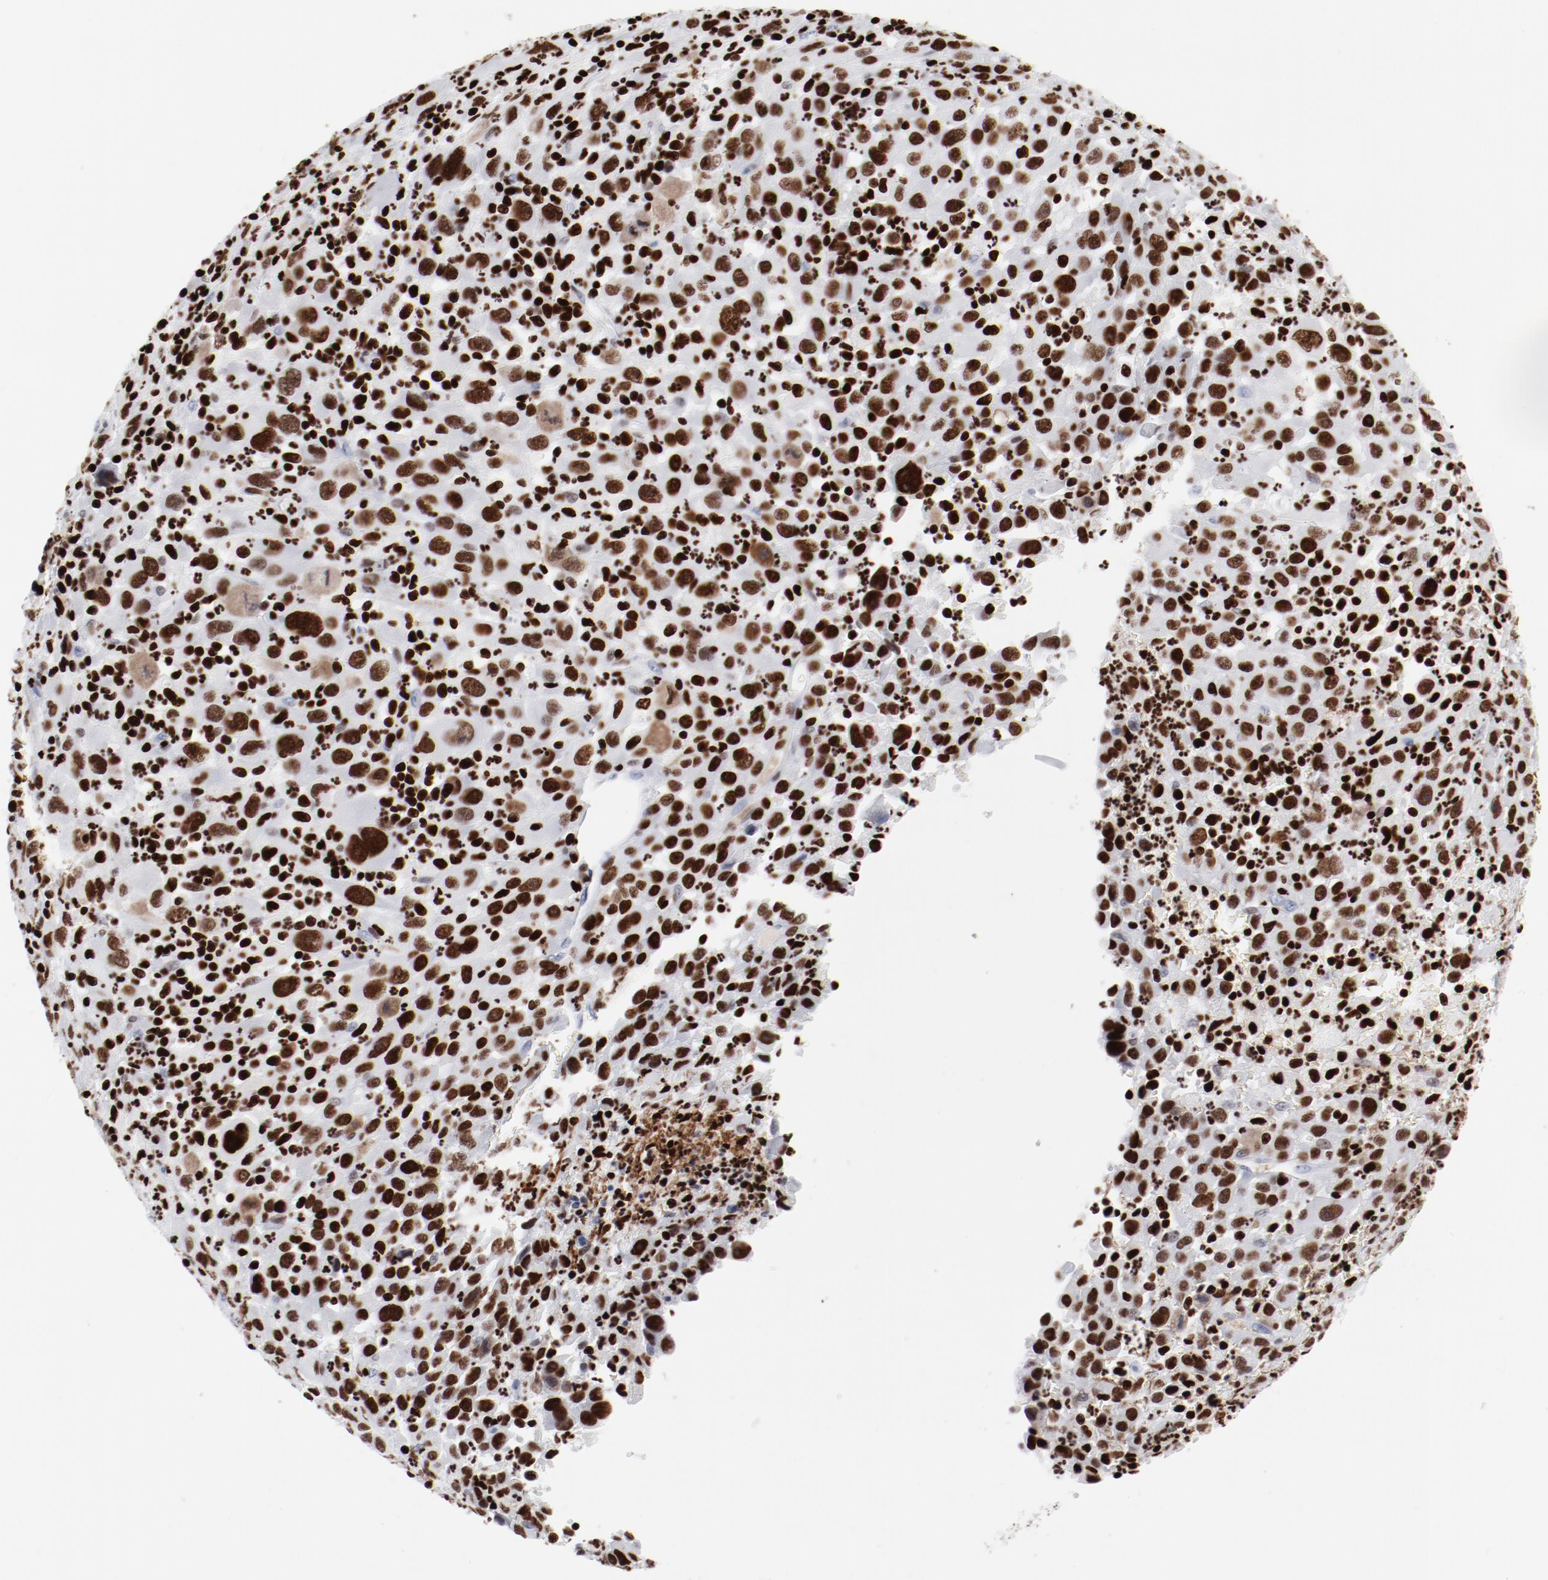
{"staining": {"intensity": "strong", "quantity": ">75%", "location": "nuclear"}, "tissue": "melanoma", "cell_type": "Tumor cells", "image_type": "cancer", "snomed": [{"axis": "morphology", "description": "Malignant melanoma, Metastatic site"}, {"axis": "topography", "description": "Skin"}], "caption": "Immunohistochemical staining of melanoma demonstrates high levels of strong nuclear expression in approximately >75% of tumor cells.", "gene": "SMARCC2", "patient": {"sex": "female", "age": 56}}